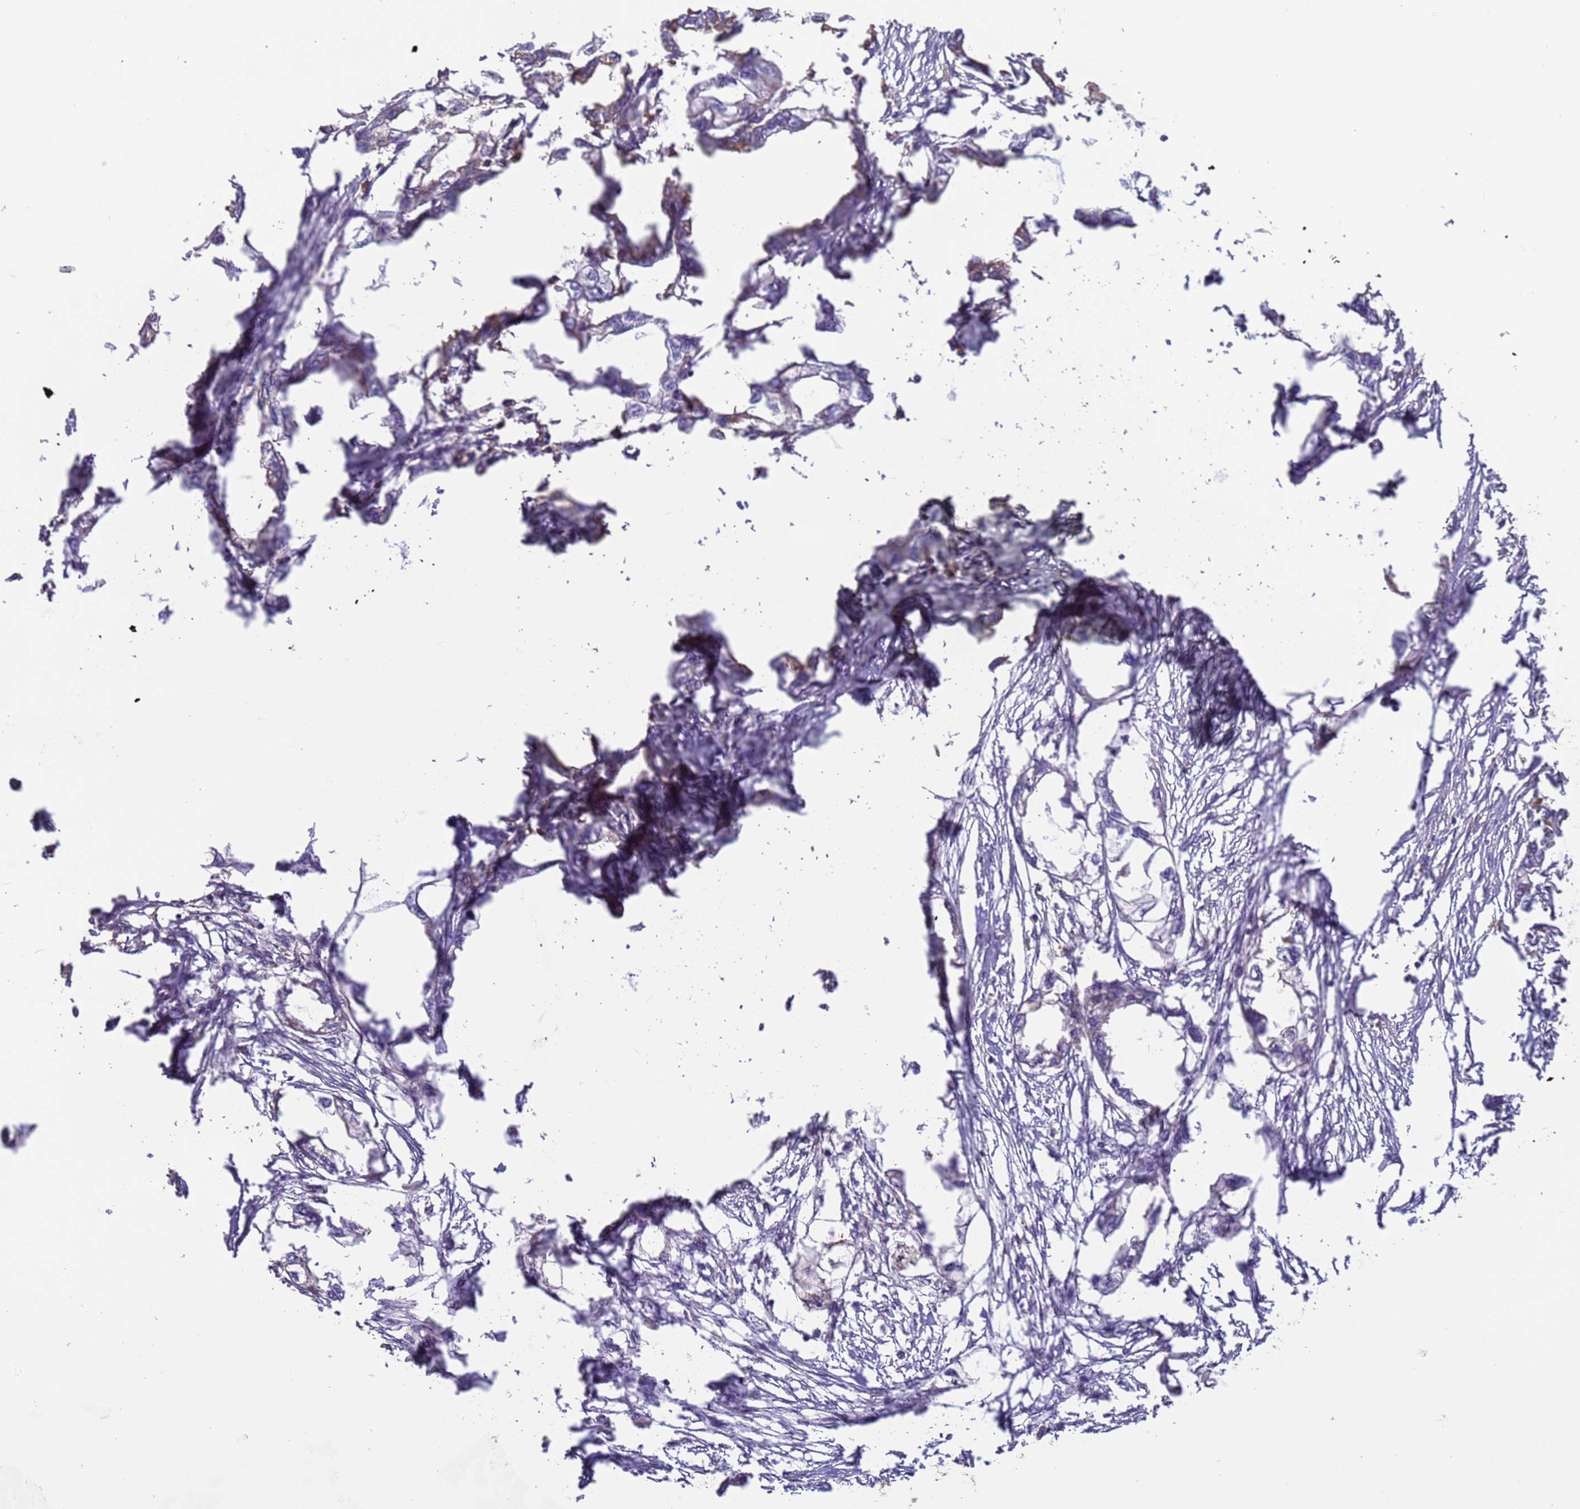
{"staining": {"intensity": "negative", "quantity": "none", "location": "none"}, "tissue": "endometrial cancer", "cell_type": "Tumor cells", "image_type": "cancer", "snomed": [{"axis": "morphology", "description": "Adenocarcinoma, NOS"}, {"axis": "morphology", "description": "Adenocarcinoma, metastatic, NOS"}, {"axis": "topography", "description": "Adipose tissue"}, {"axis": "topography", "description": "Endometrium"}], "caption": "A high-resolution image shows IHC staining of endometrial cancer (metastatic adenocarcinoma), which exhibits no significant staining in tumor cells.", "gene": "M6PR", "patient": {"sex": "female", "age": 67}}